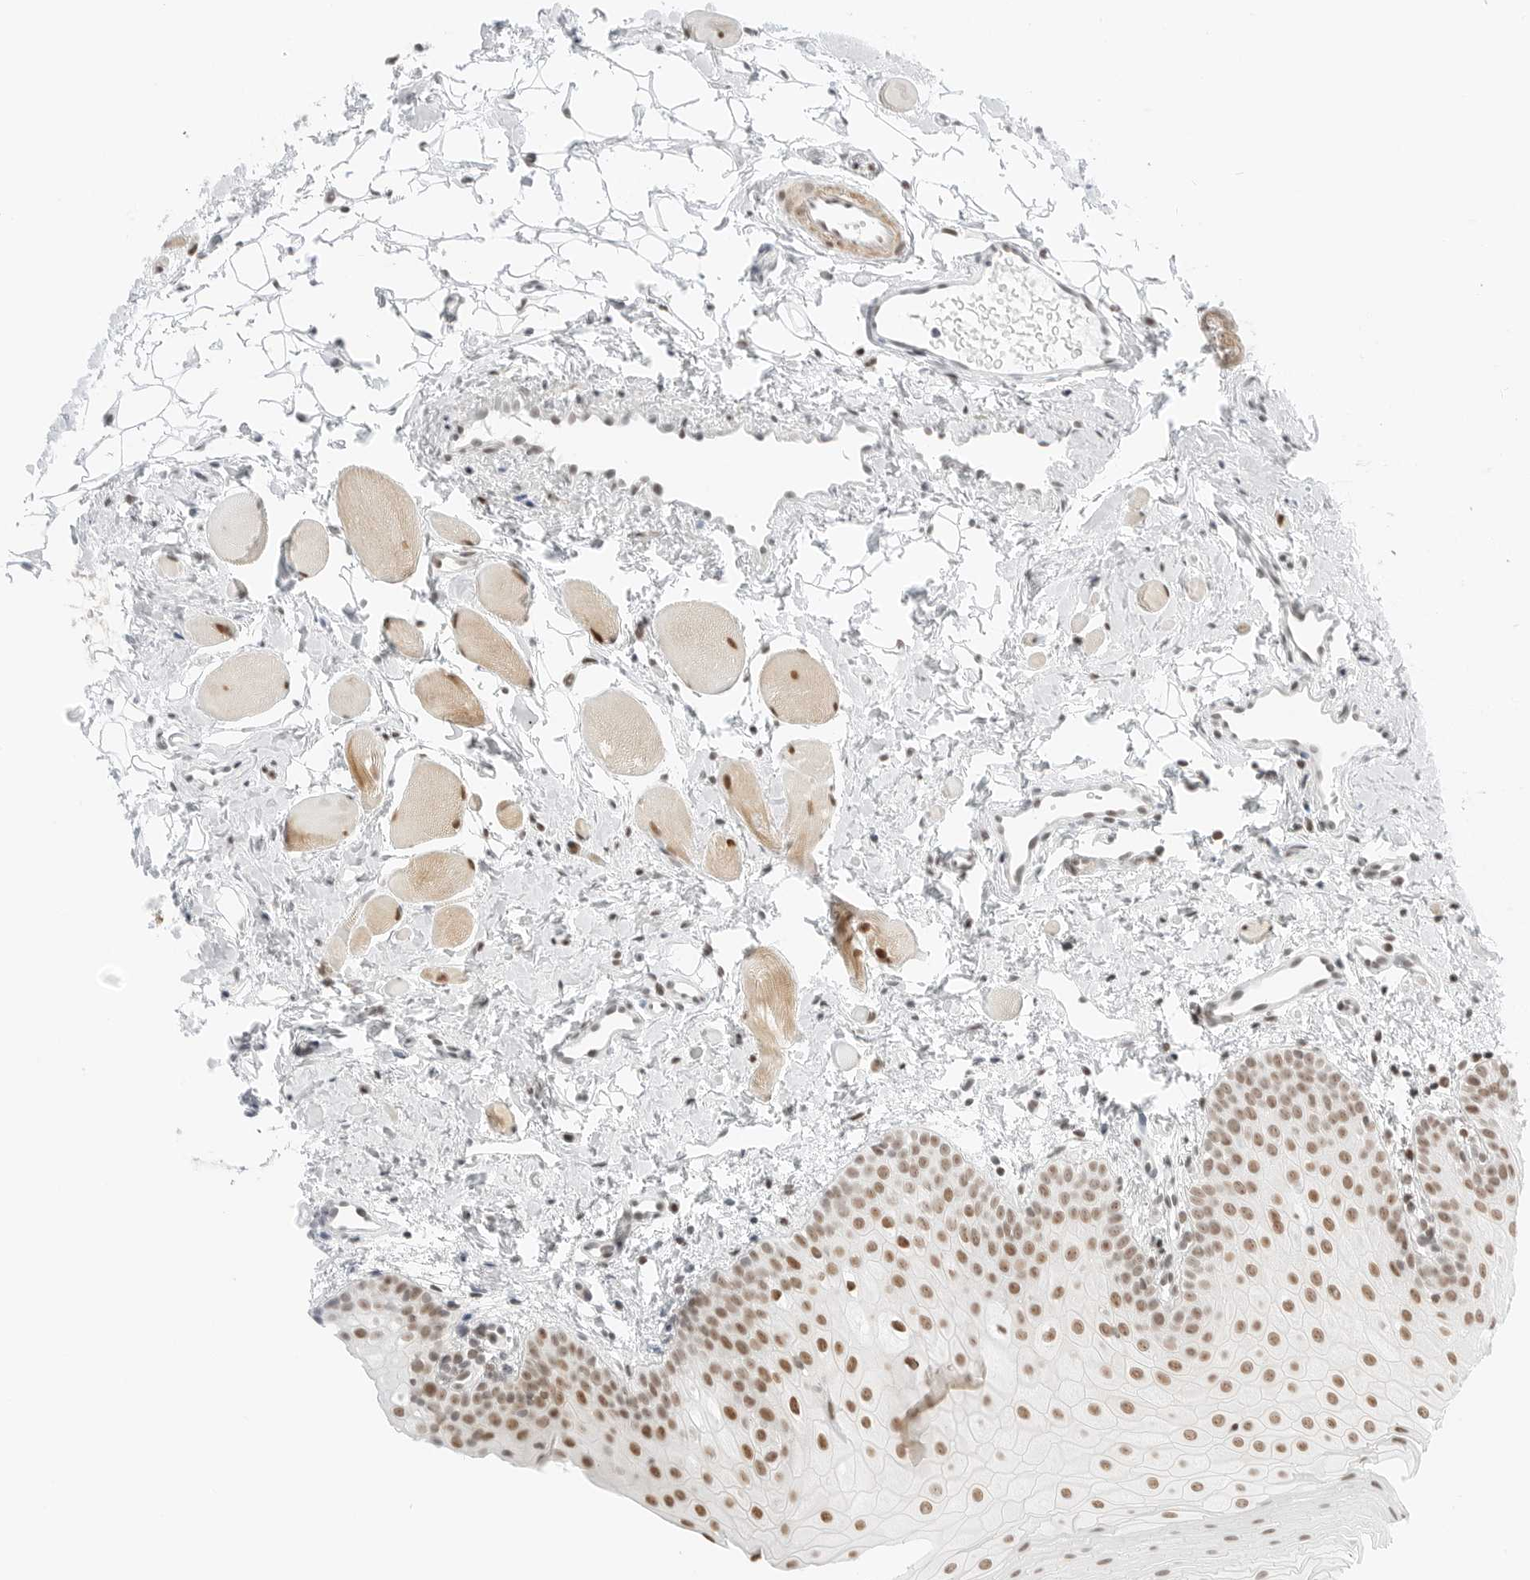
{"staining": {"intensity": "moderate", "quantity": ">75%", "location": "nuclear"}, "tissue": "oral mucosa", "cell_type": "Squamous epithelial cells", "image_type": "normal", "snomed": [{"axis": "morphology", "description": "Normal tissue, NOS"}, {"axis": "topography", "description": "Oral tissue"}], "caption": "Protein positivity by immunohistochemistry (IHC) displays moderate nuclear expression in approximately >75% of squamous epithelial cells in benign oral mucosa.", "gene": "CRTC2", "patient": {"sex": "male", "age": 28}}